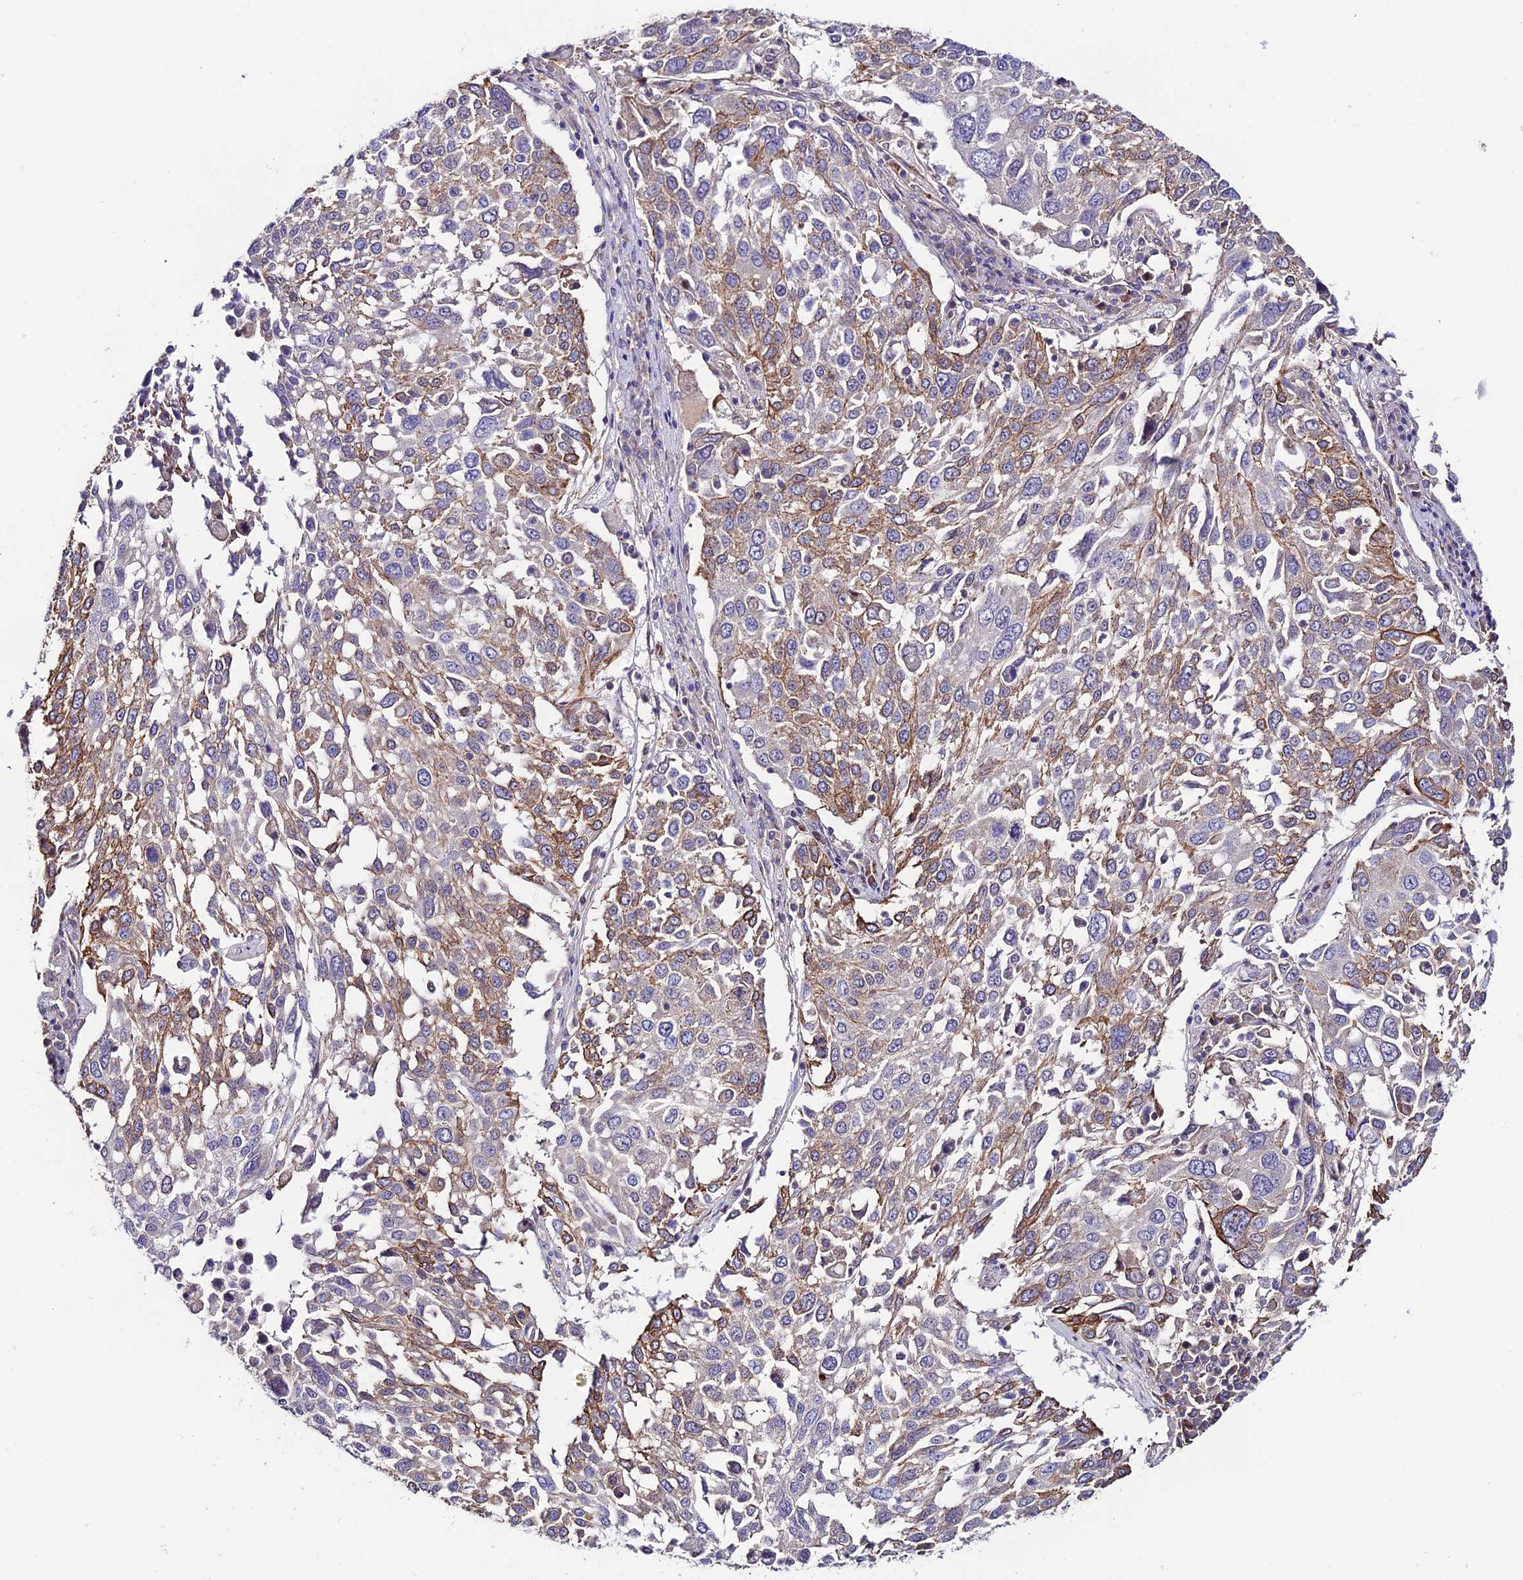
{"staining": {"intensity": "moderate", "quantity": "25%-75%", "location": "cytoplasmic/membranous"}, "tissue": "lung cancer", "cell_type": "Tumor cells", "image_type": "cancer", "snomed": [{"axis": "morphology", "description": "Squamous cell carcinoma, NOS"}, {"axis": "topography", "description": "Lung"}], "caption": "Immunohistochemical staining of human lung cancer (squamous cell carcinoma) reveals medium levels of moderate cytoplasmic/membranous expression in about 25%-75% of tumor cells.", "gene": "BRME1", "patient": {"sex": "male", "age": 65}}